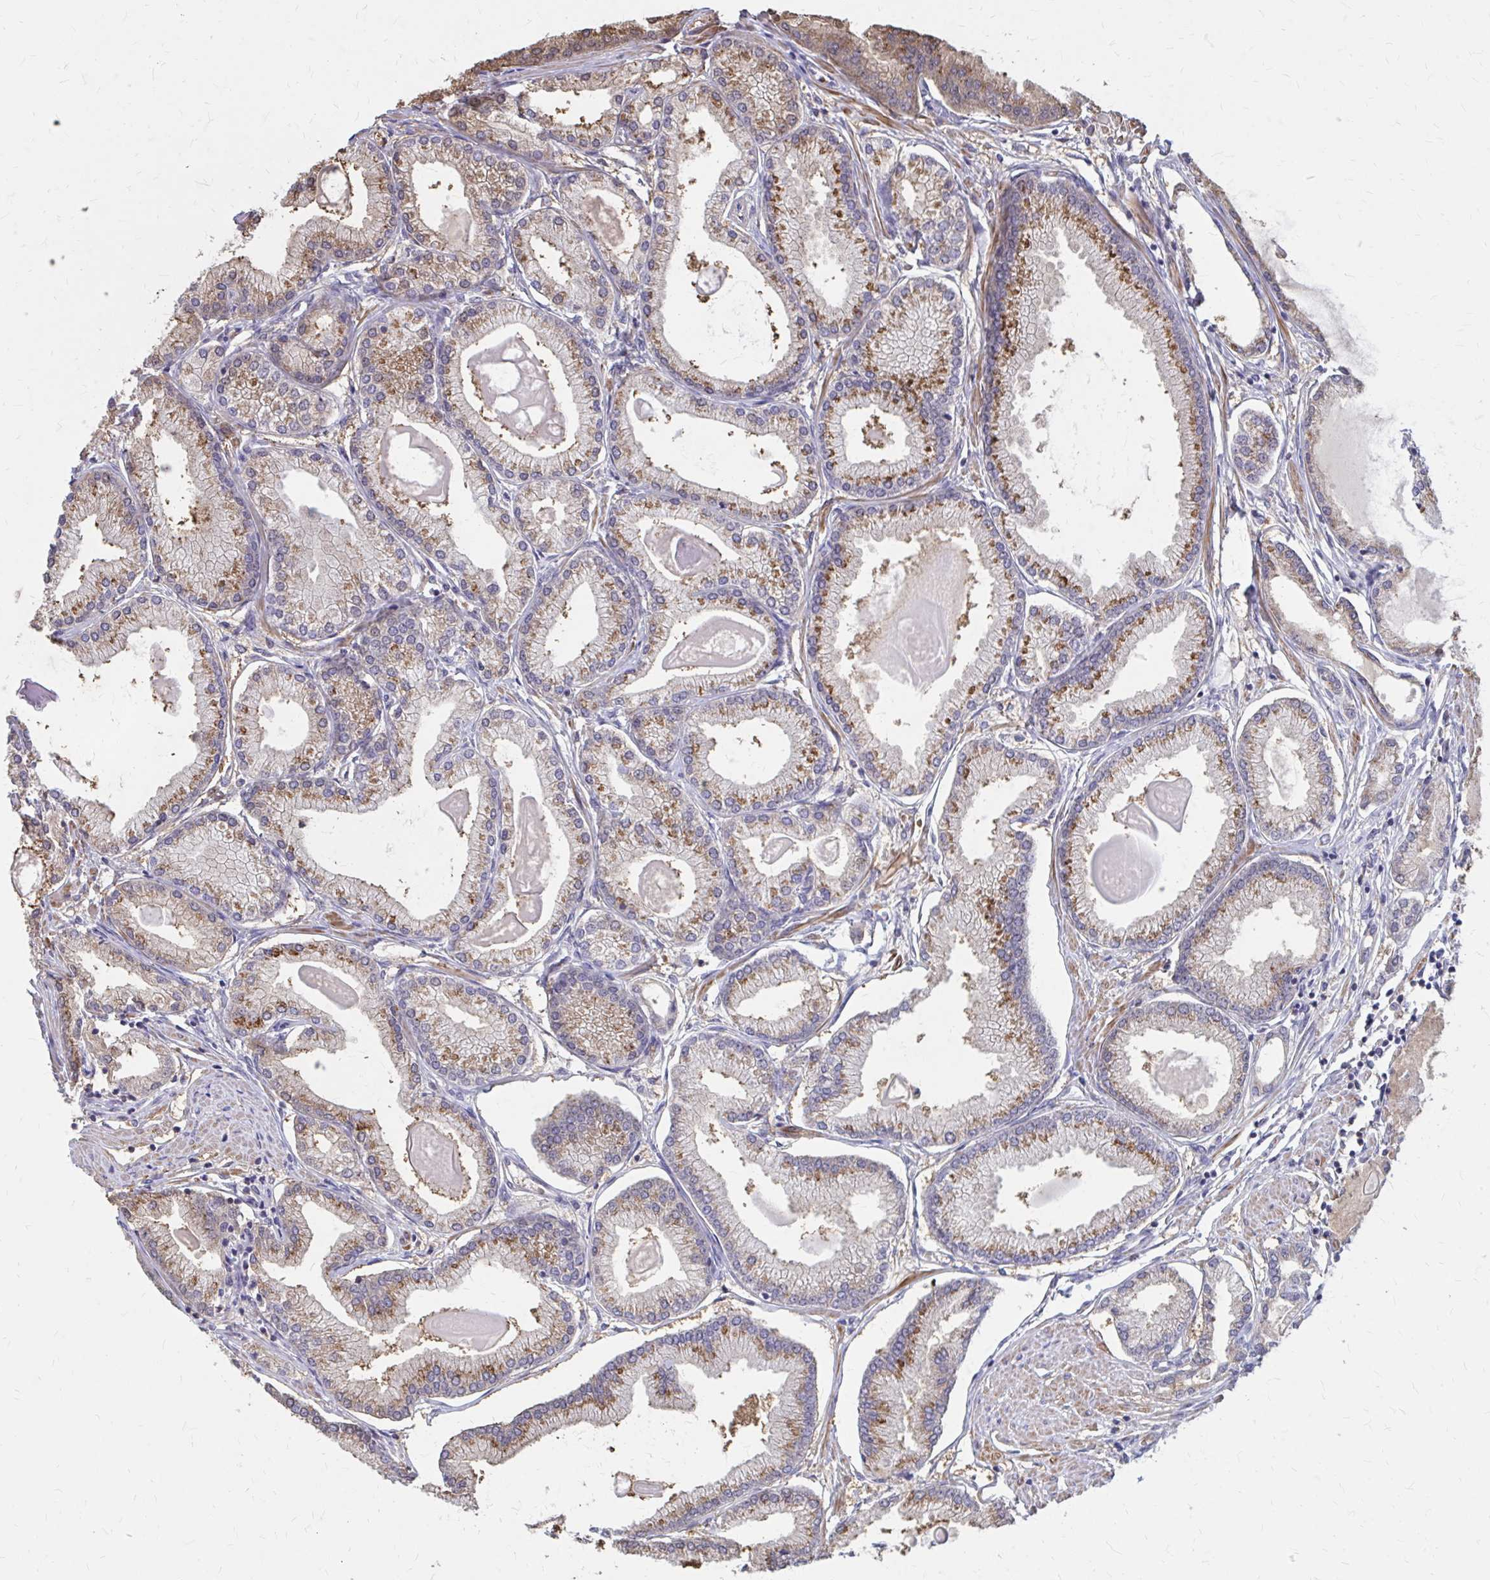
{"staining": {"intensity": "moderate", "quantity": ">75%", "location": "cytoplasmic/membranous"}, "tissue": "prostate cancer", "cell_type": "Tumor cells", "image_type": "cancer", "snomed": [{"axis": "morphology", "description": "Adenocarcinoma, High grade"}, {"axis": "topography", "description": "Prostate"}], "caption": "Brown immunohistochemical staining in human prostate cancer (adenocarcinoma (high-grade)) exhibits moderate cytoplasmic/membranous staining in approximately >75% of tumor cells.", "gene": "IFI44L", "patient": {"sex": "male", "age": 68}}